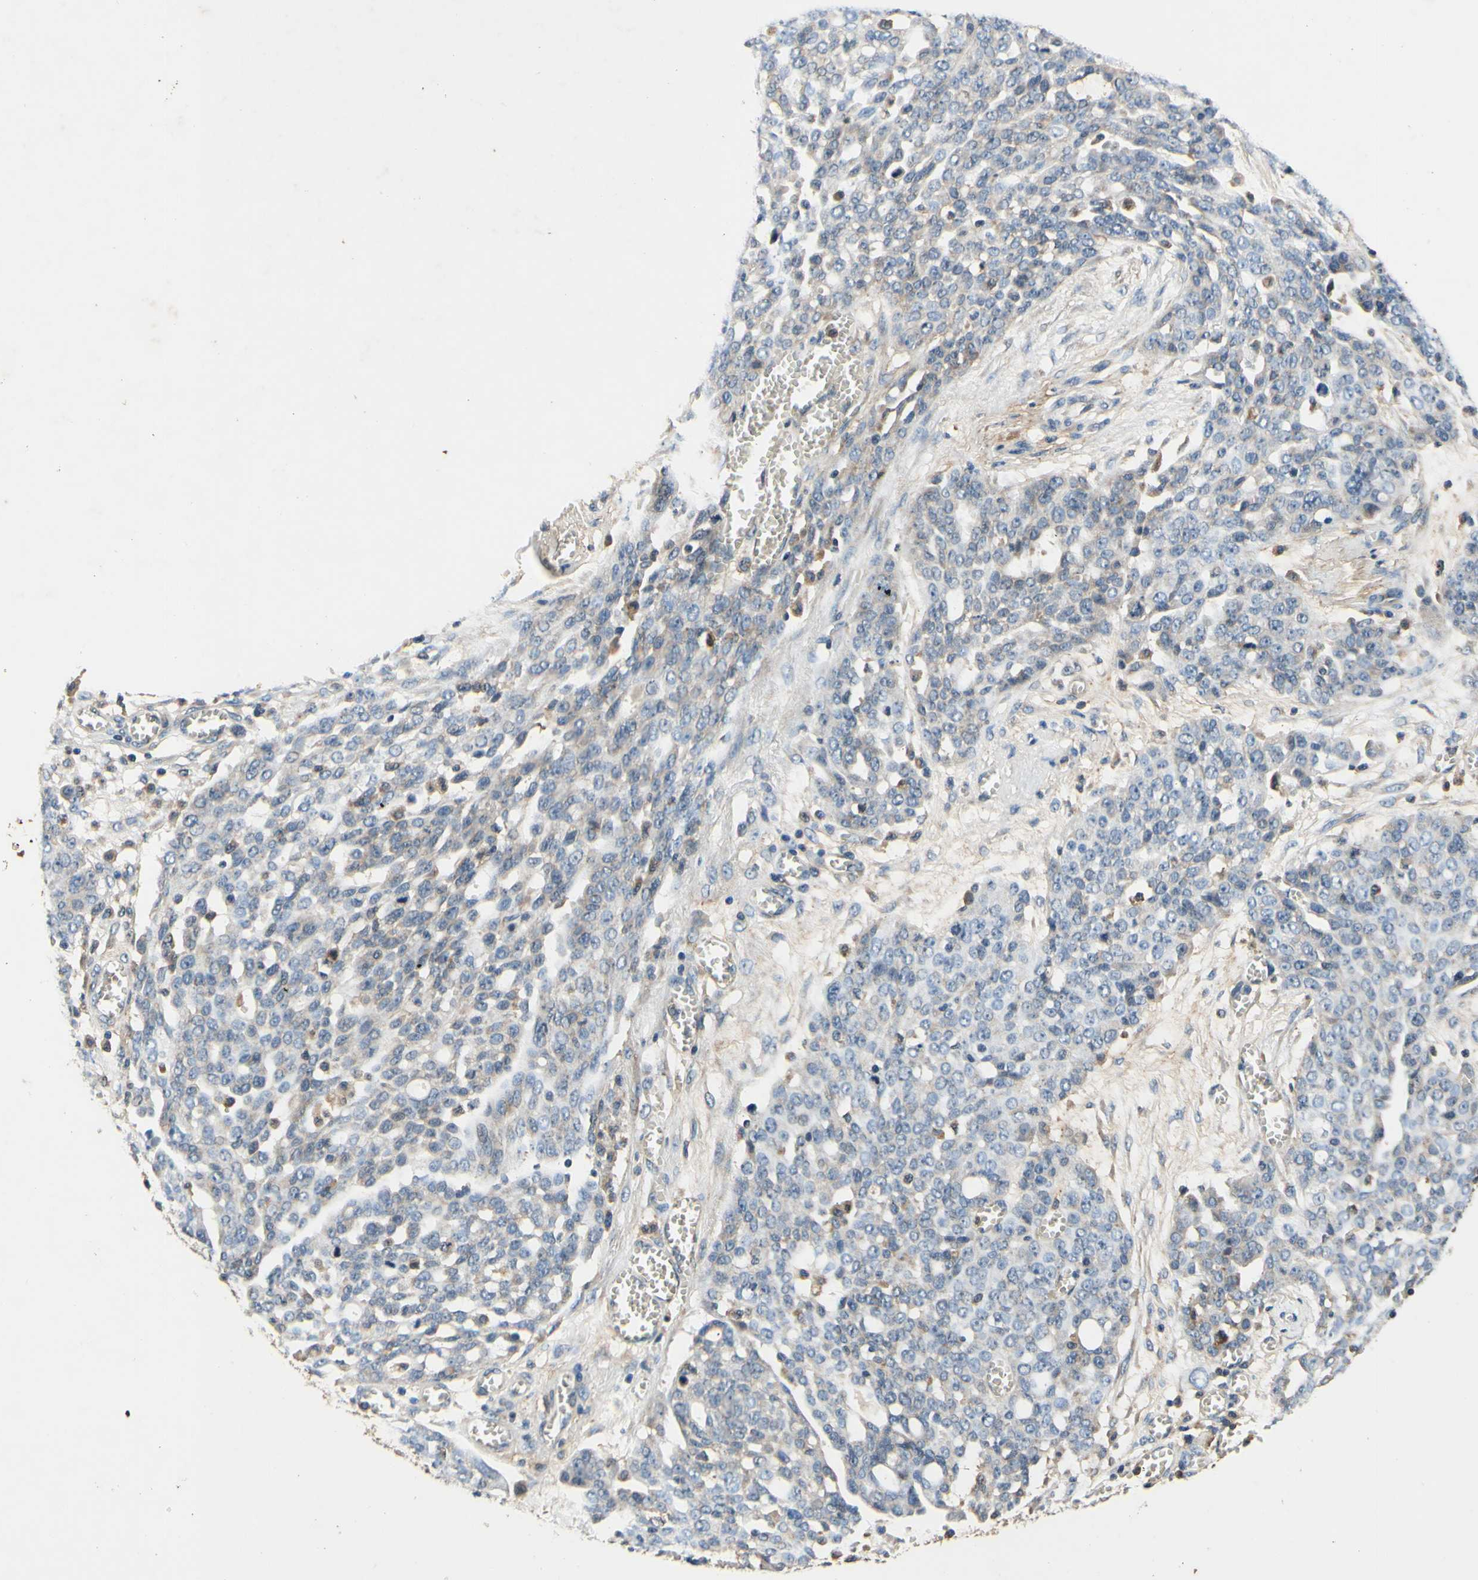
{"staining": {"intensity": "negative", "quantity": "none", "location": "none"}, "tissue": "ovarian cancer", "cell_type": "Tumor cells", "image_type": "cancer", "snomed": [{"axis": "morphology", "description": "Cystadenocarcinoma, serous, NOS"}, {"axis": "topography", "description": "Soft tissue"}, {"axis": "topography", "description": "Ovary"}], "caption": "Protein analysis of ovarian serous cystadenocarcinoma displays no significant staining in tumor cells.", "gene": "PLA2G4A", "patient": {"sex": "female", "age": 57}}